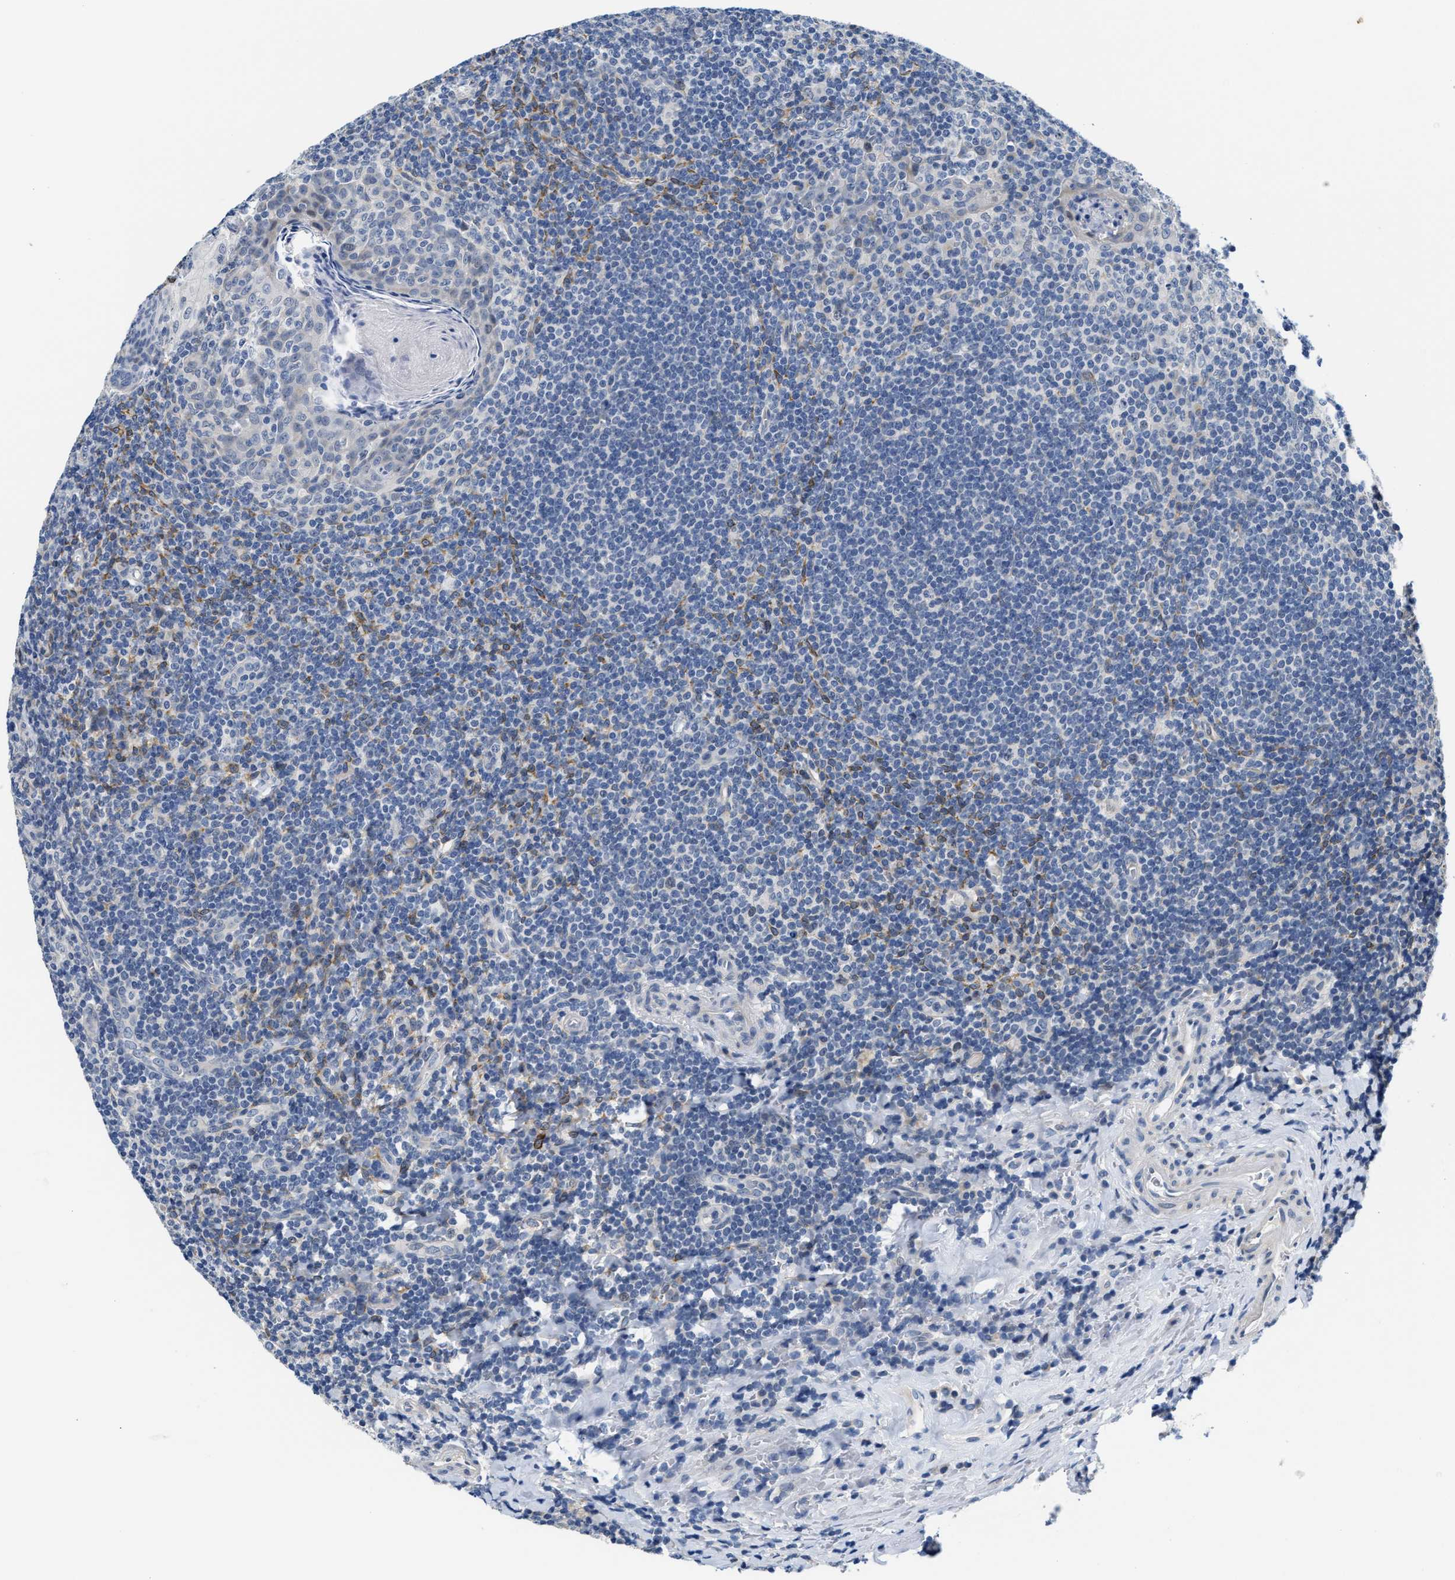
{"staining": {"intensity": "weak", "quantity": "<25%", "location": "nuclear"}, "tissue": "tonsil", "cell_type": "Germinal center cells", "image_type": "normal", "snomed": [{"axis": "morphology", "description": "Normal tissue, NOS"}, {"axis": "topography", "description": "Tonsil"}], "caption": "Human tonsil stained for a protein using immunohistochemistry reveals no staining in germinal center cells.", "gene": "CLGN", "patient": {"sex": "male", "age": 37}}